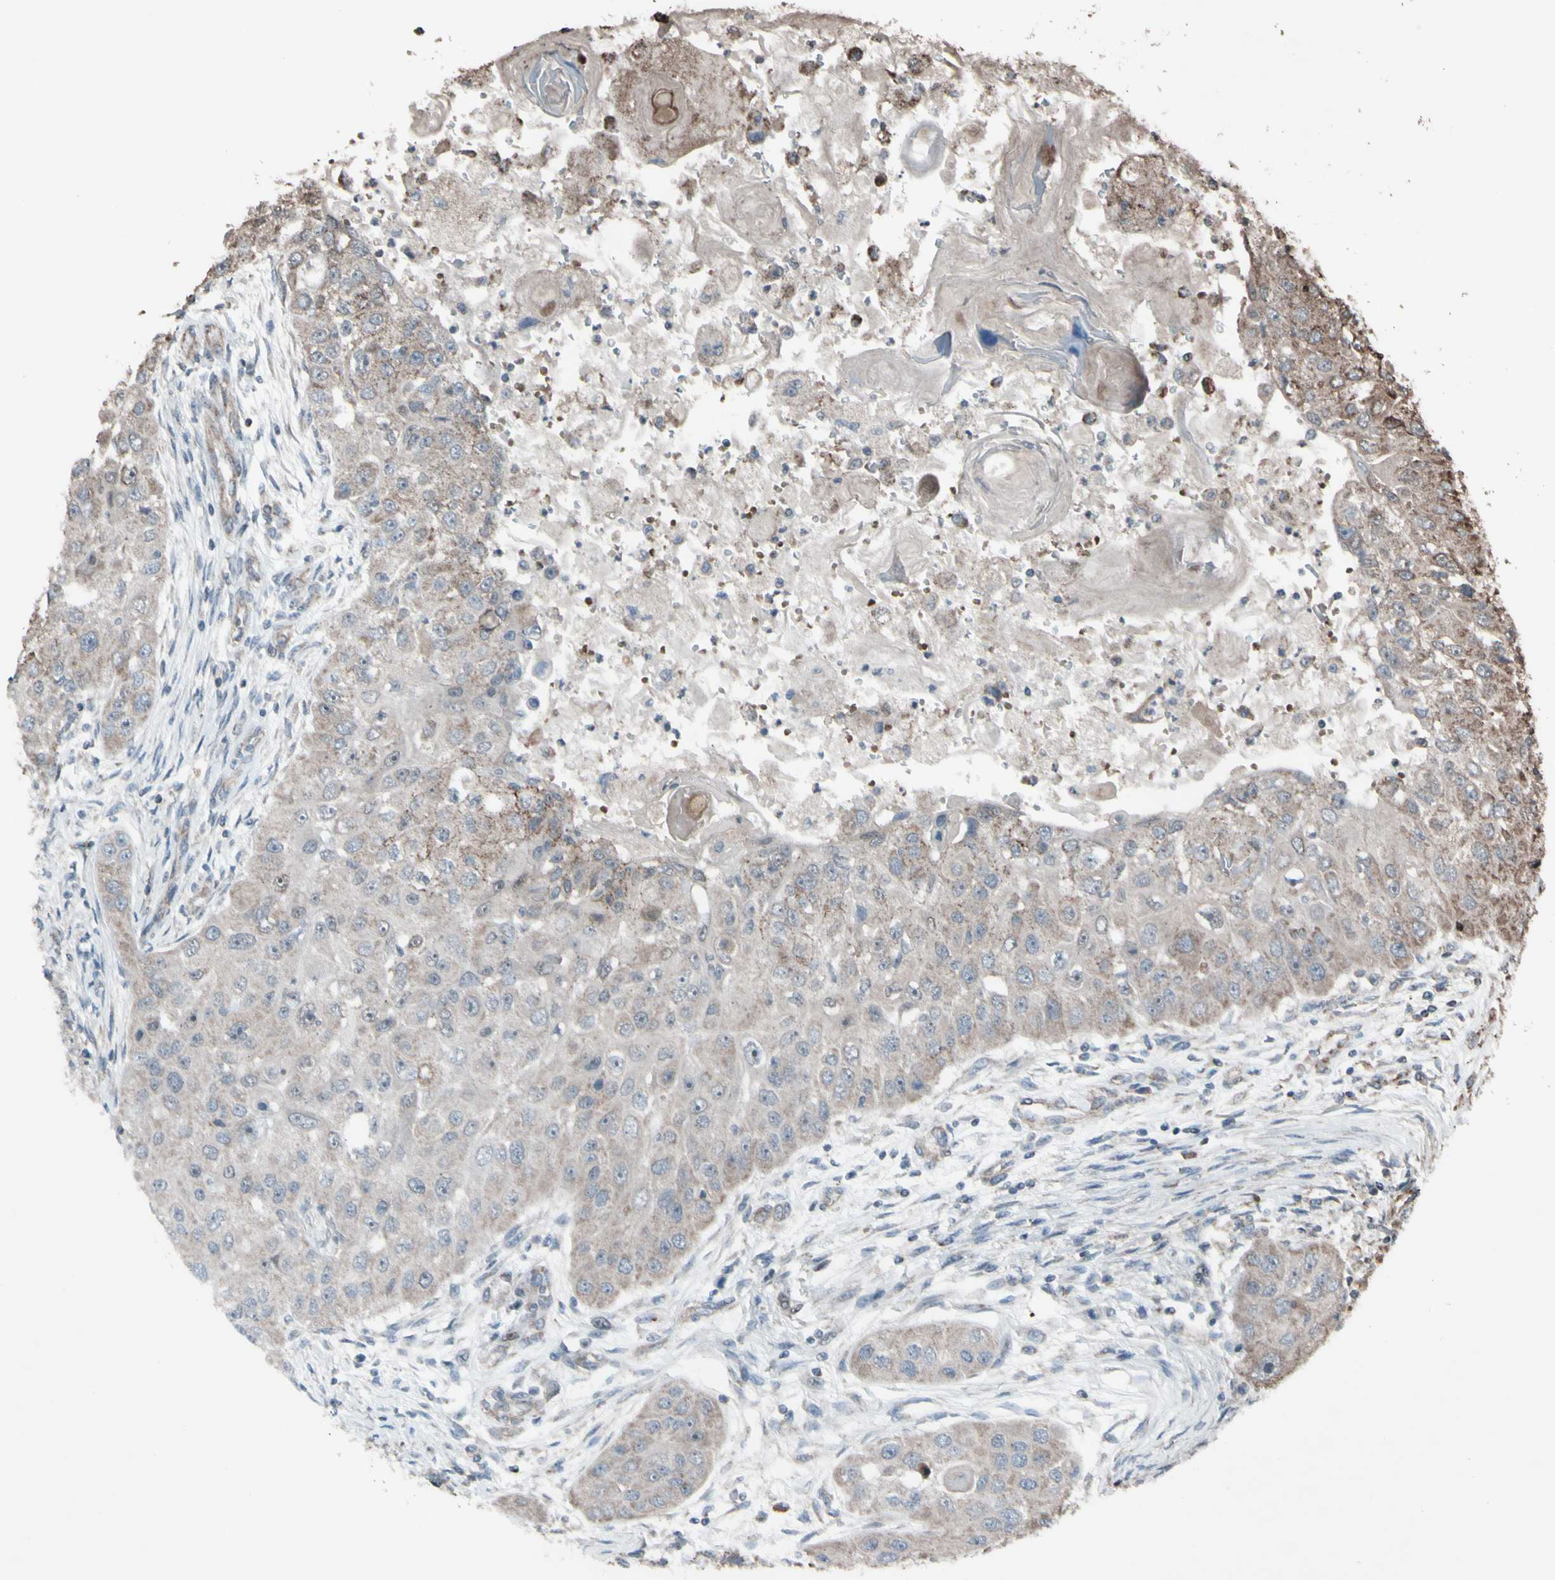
{"staining": {"intensity": "weak", "quantity": ">75%", "location": "cytoplasmic/membranous"}, "tissue": "head and neck cancer", "cell_type": "Tumor cells", "image_type": "cancer", "snomed": [{"axis": "morphology", "description": "Normal tissue, NOS"}, {"axis": "morphology", "description": "Squamous cell carcinoma, NOS"}, {"axis": "topography", "description": "Skeletal muscle"}, {"axis": "topography", "description": "Head-Neck"}], "caption": "Immunohistochemistry of head and neck cancer exhibits low levels of weak cytoplasmic/membranous staining in about >75% of tumor cells.", "gene": "ACOT8", "patient": {"sex": "male", "age": 51}}